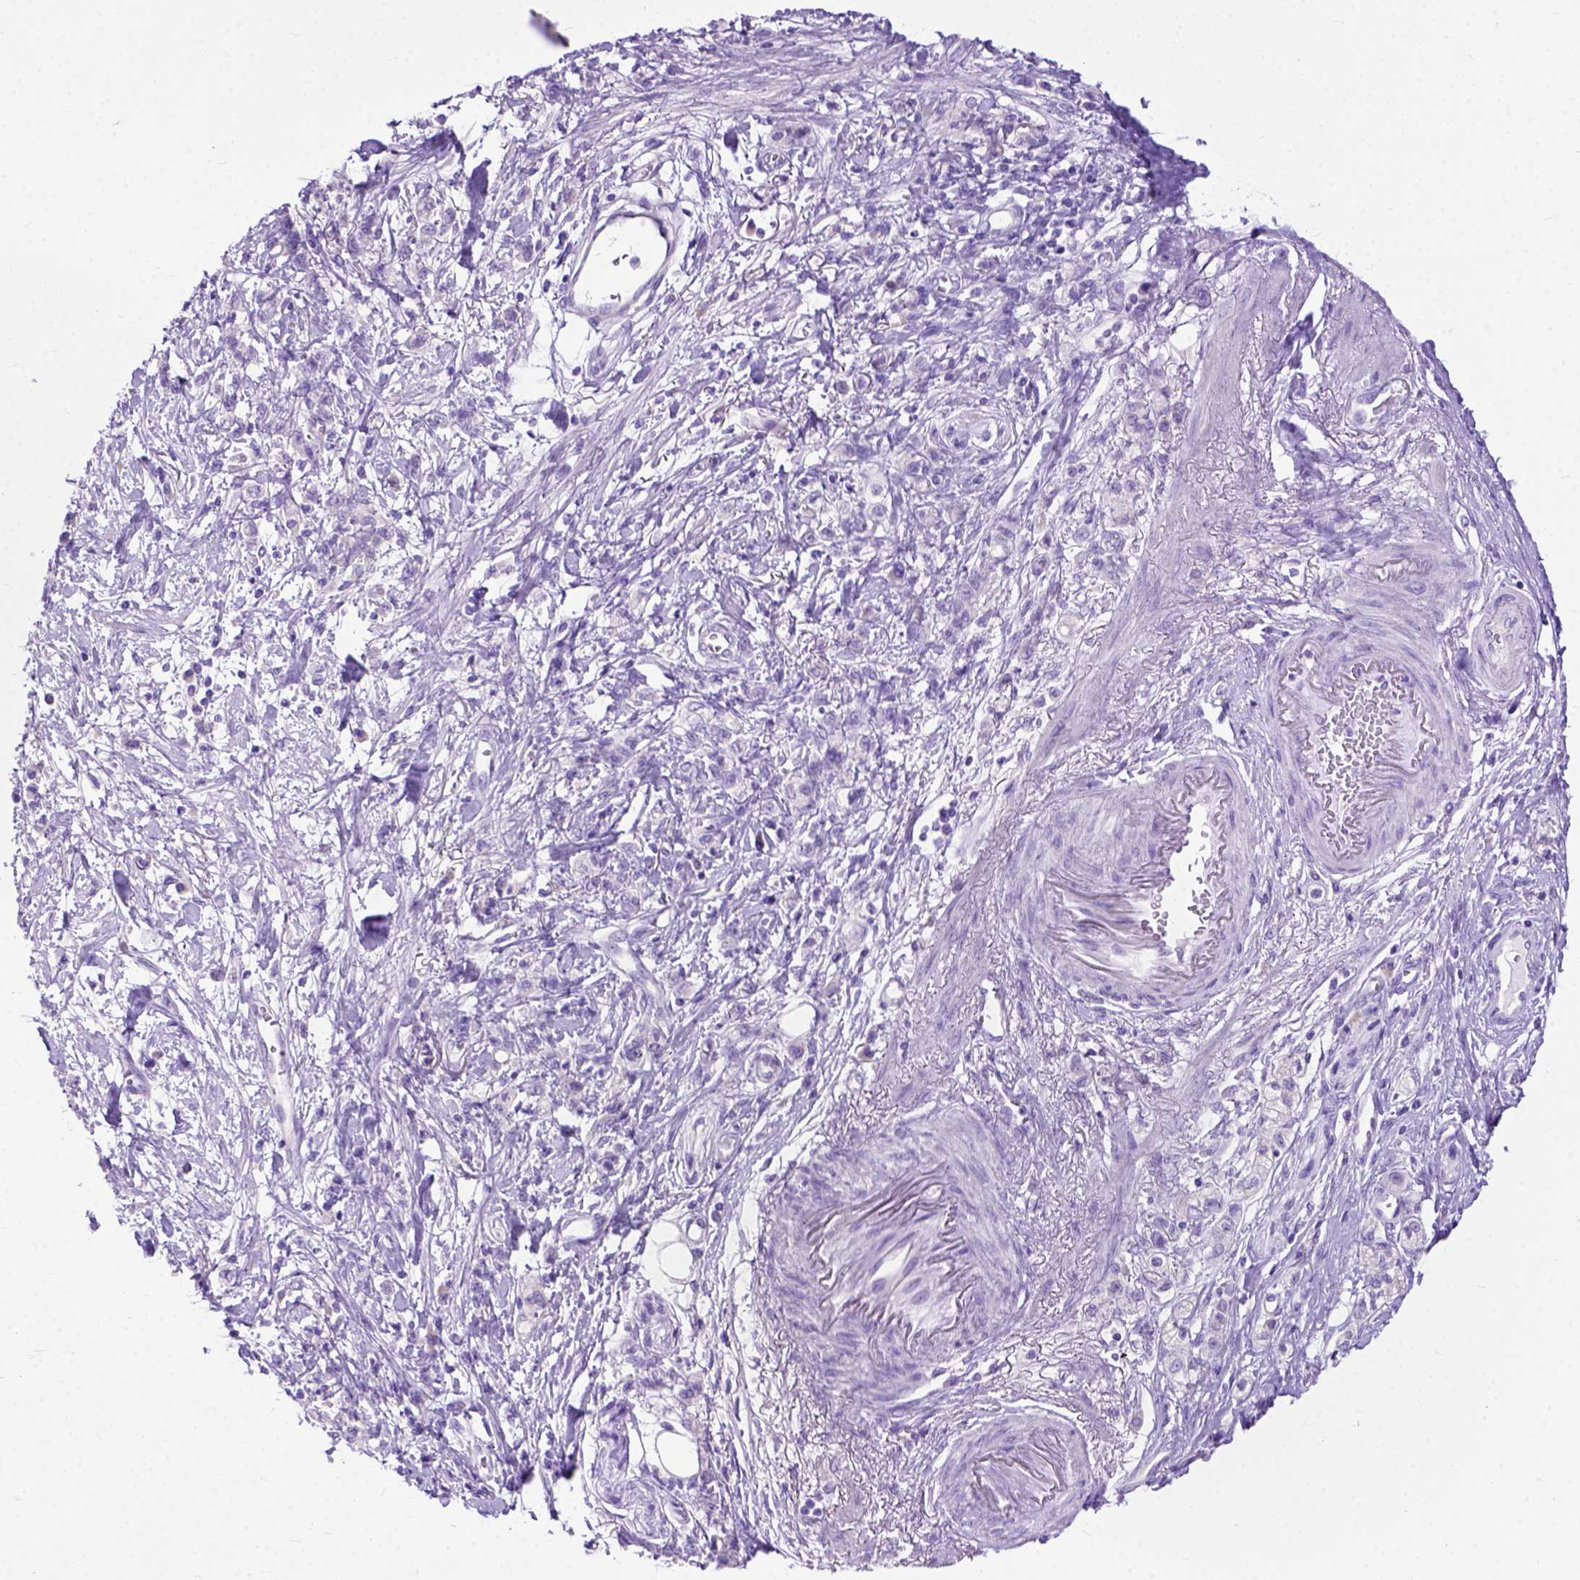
{"staining": {"intensity": "negative", "quantity": "none", "location": "none"}, "tissue": "stomach cancer", "cell_type": "Tumor cells", "image_type": "cancer", "snomed": [{"axis": "morphology", "description": "Adenocarcinoma, NOS"}, {"axis": "topography", "description": "Stomach"}], "caption": "Tumor cells show no significant protein staining in adenocarcinoma (stomach).", "gene": "ODAD3", "patient": {"sex": "male", "age": 77}}